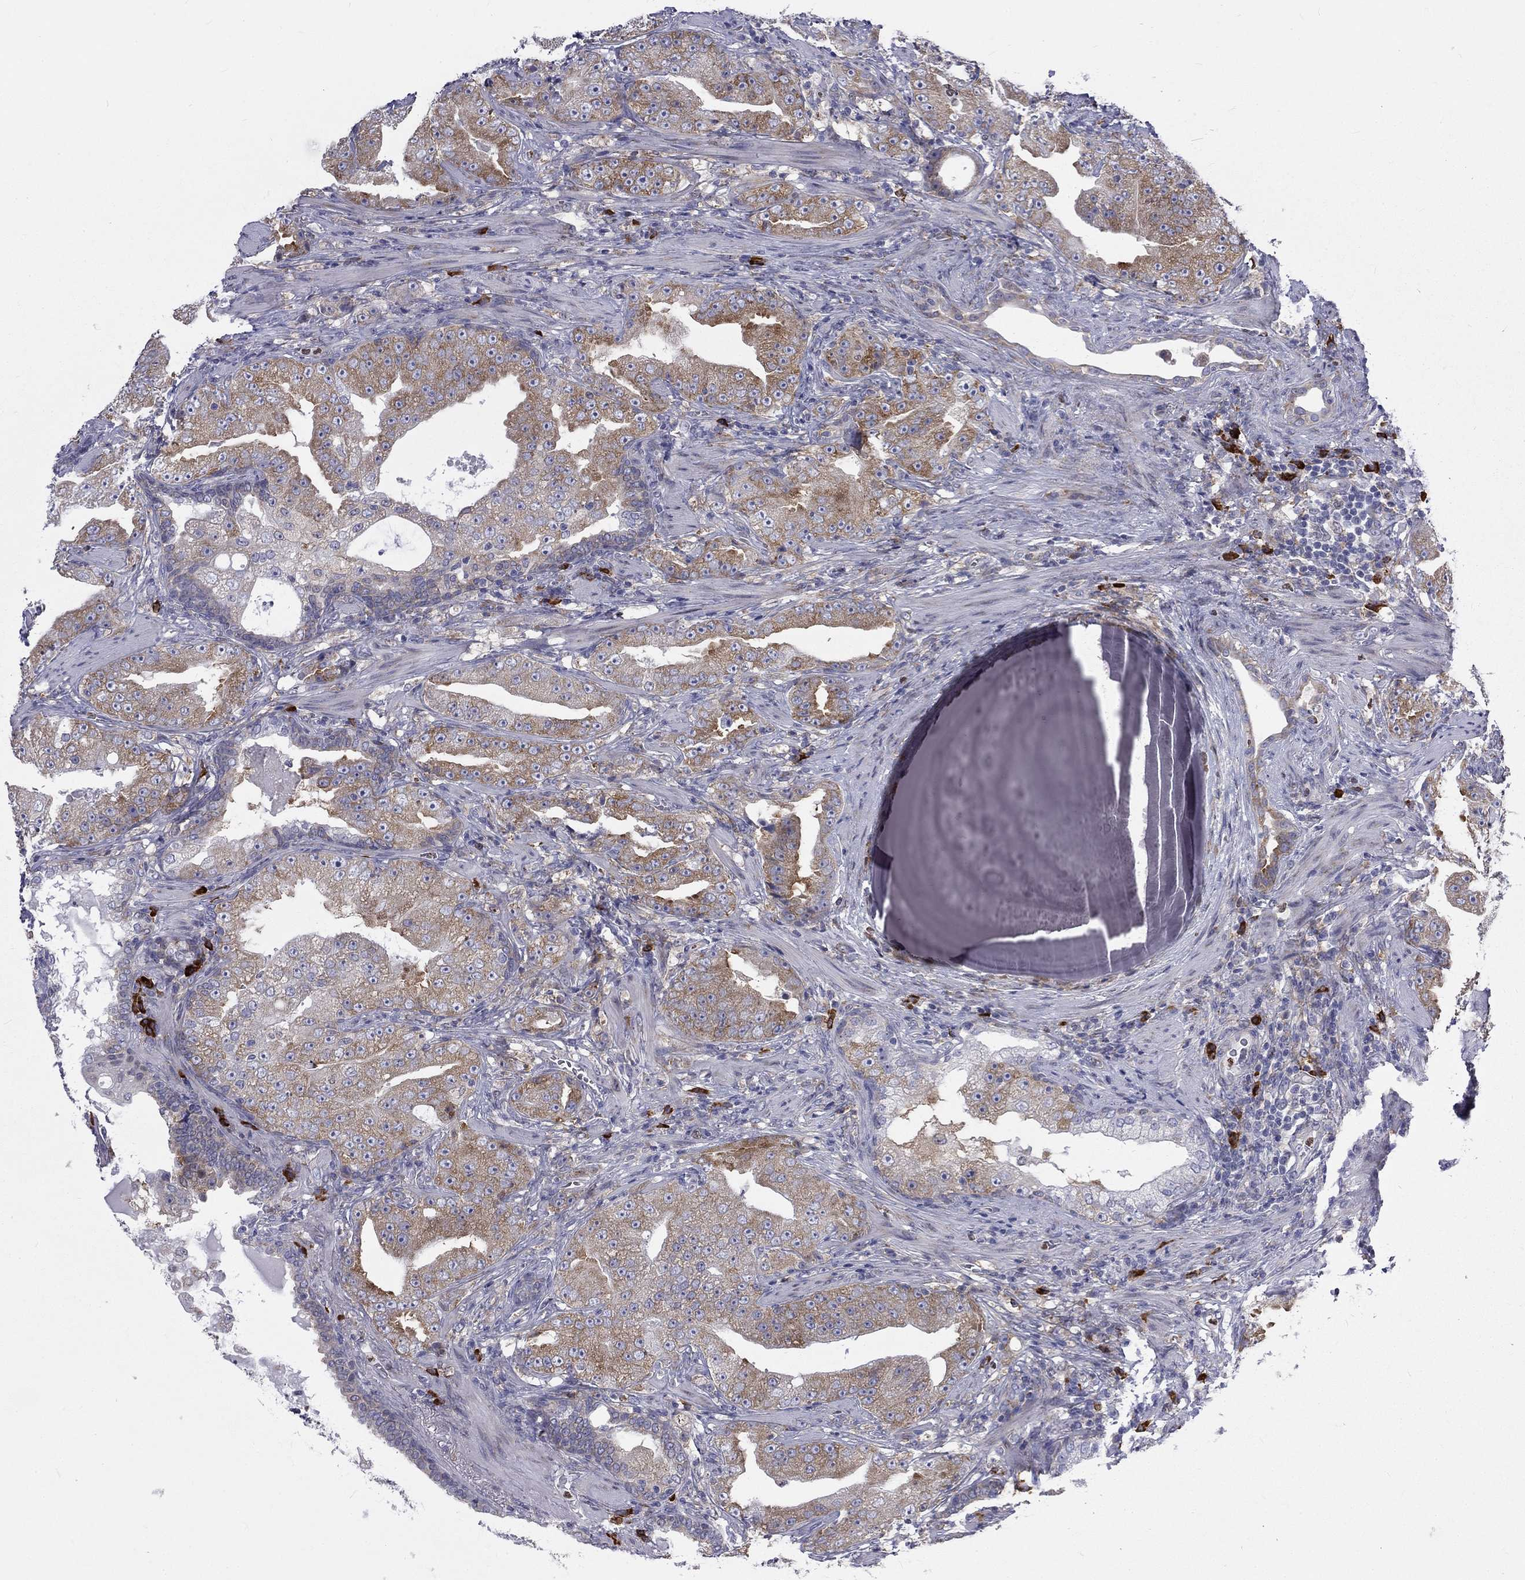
{"staining": {"intensity": "moderate", "quantity": "25%-75%", "location": "cytoplasmic/membranous"}, "tissue": "prostate cancer", "cell_type": "Tumor cells", "image_type": "cancer", "snomed": [{"axis": "morphology", "description": "Adenocarcinoma, Low grade"}, {"axis": "topography", "description": "Prostate"}], "caption": "Immunohistochemistry of human low-grade adenocarcinoma (prostate) exhibits medium levels of moderate cytoplasmic/membranous staining in approximately 25%-75% of tumor cells.", "gene": "PABPC4", "patient": {"sex": "male", "age": 62}}